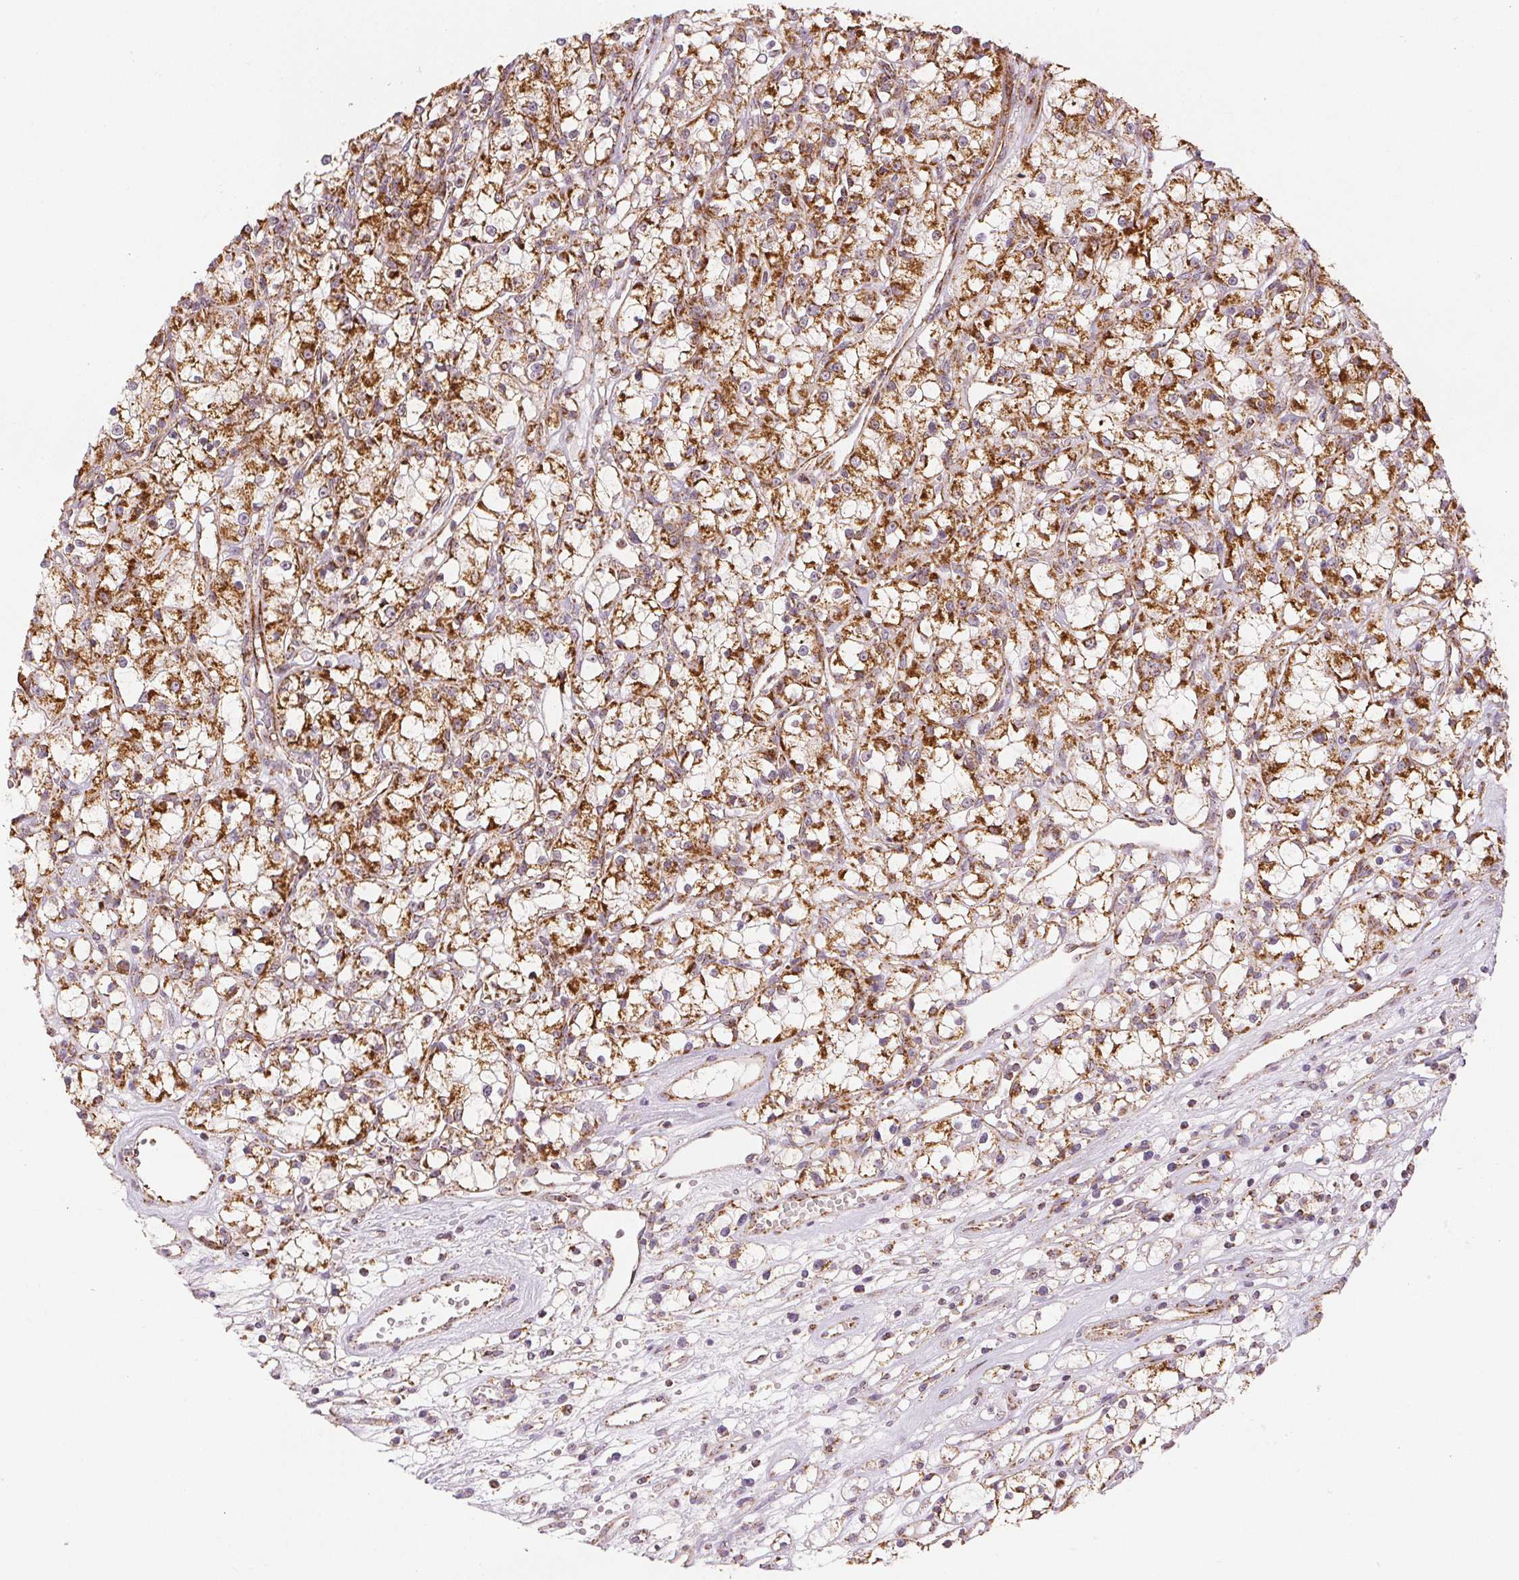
{"staining": {"intensity": "moderate", "quantity": ">75%", "location": "cytoplasmic/membranous"}, "tissue": "renal cancer", "cell_type": "Tumor cells", "image_type": "cancer", "snomed": [{"axis": "morphology", "description": "Adenocarcinoma, NOS"}, {"axis": "topography", "description": "Kidney"}], "caption": "Moderate cytoplasmic/membranous expression for a protein is appreciated in about >75% of tumor cells of adenocarcinoma (renal) using IHC.", "gene": "SDHB", "patient": {"sex": "female", "age": 59}}